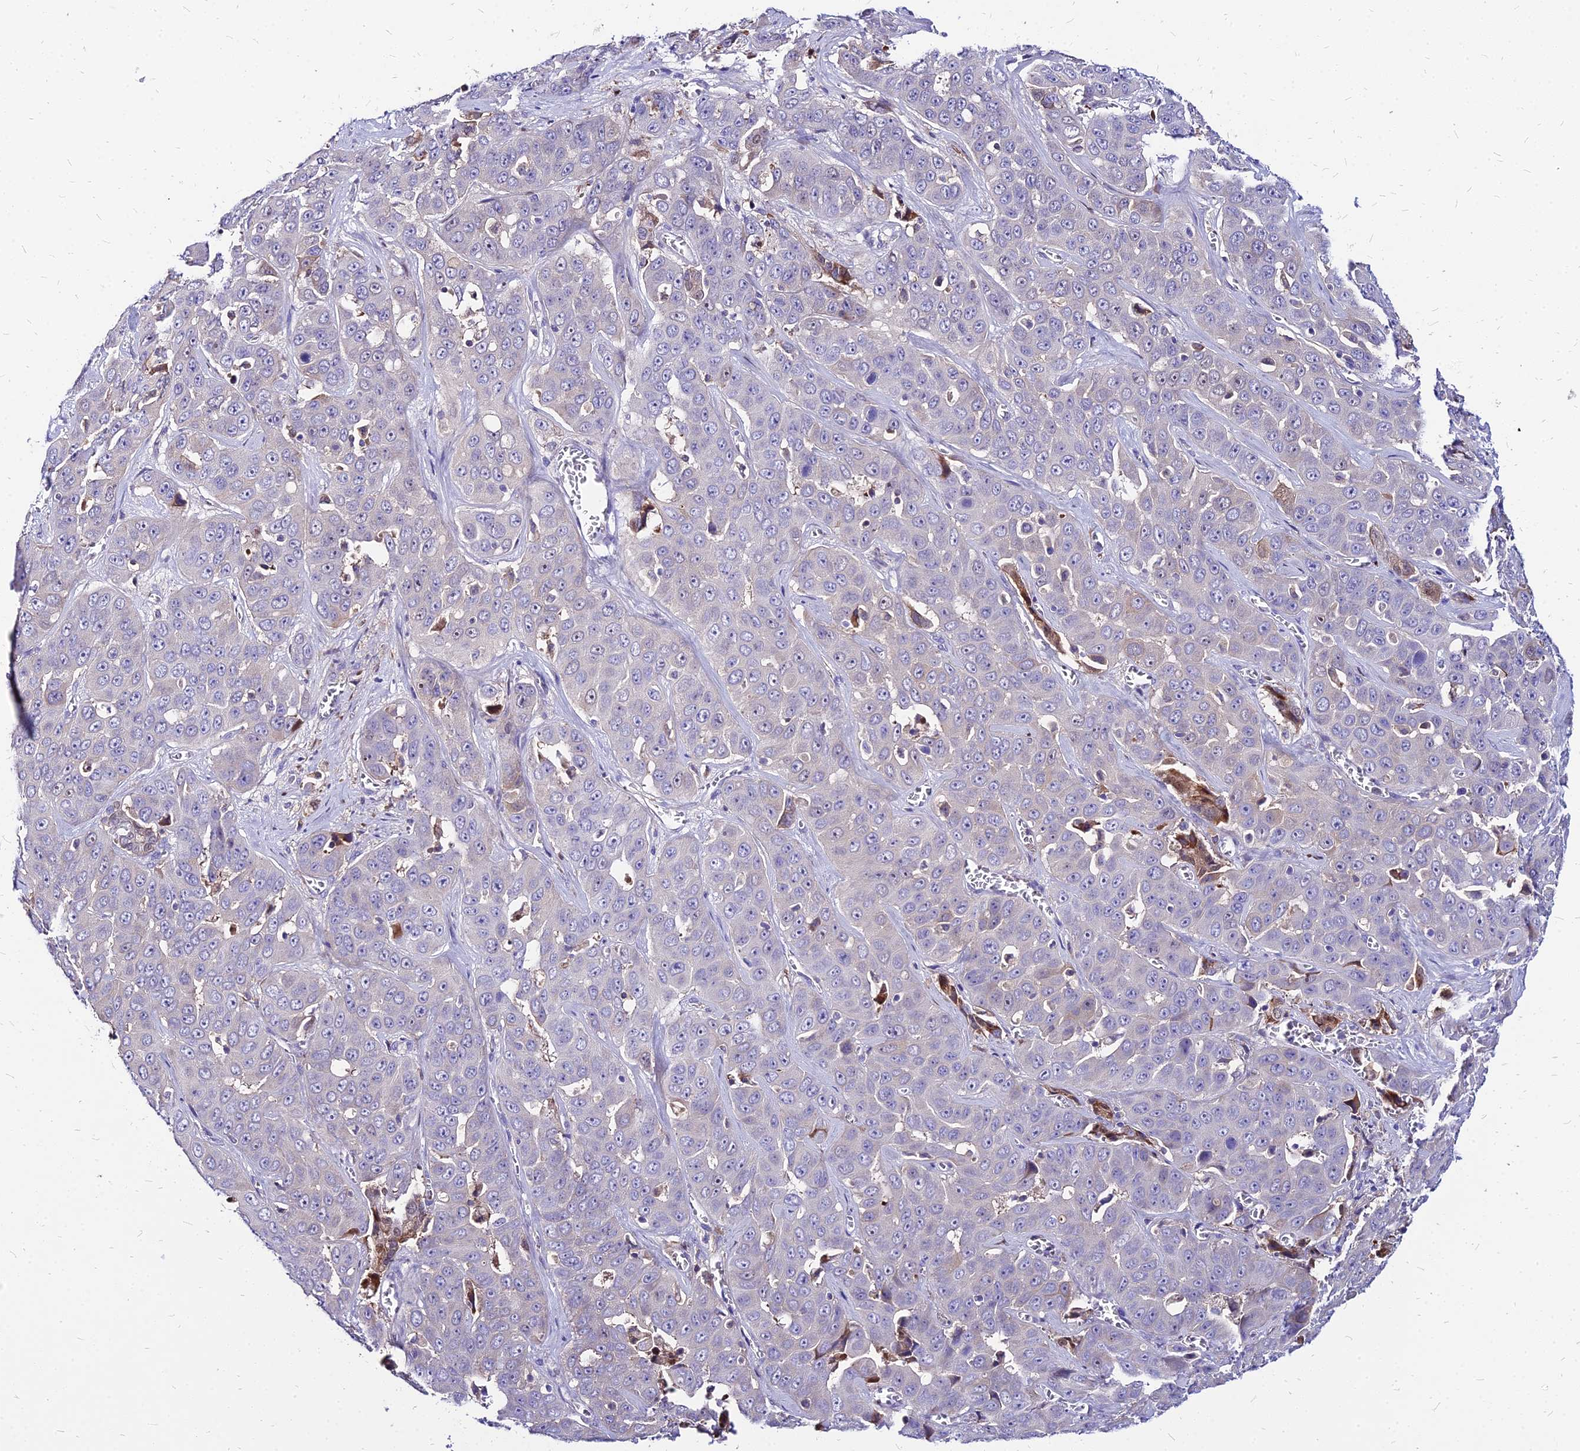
{"staining": {"intensity": "negative", "quantity": "none", "location": "none"}, "tissue": "liver cancer", "cell_type": "Tumor cells", "image_type": "cancer", "snomed": [{"axis": "morphology", "description": "Cholangiocarcinoma"}, {"axis": "topography", "description": "Liver"}], "caption": "The image exhibits no significant staining in tumor cells of cholangiocarcinoma (liver).", "gene": "ACSM6", "patient": {"sex": "female", "age": 52}}